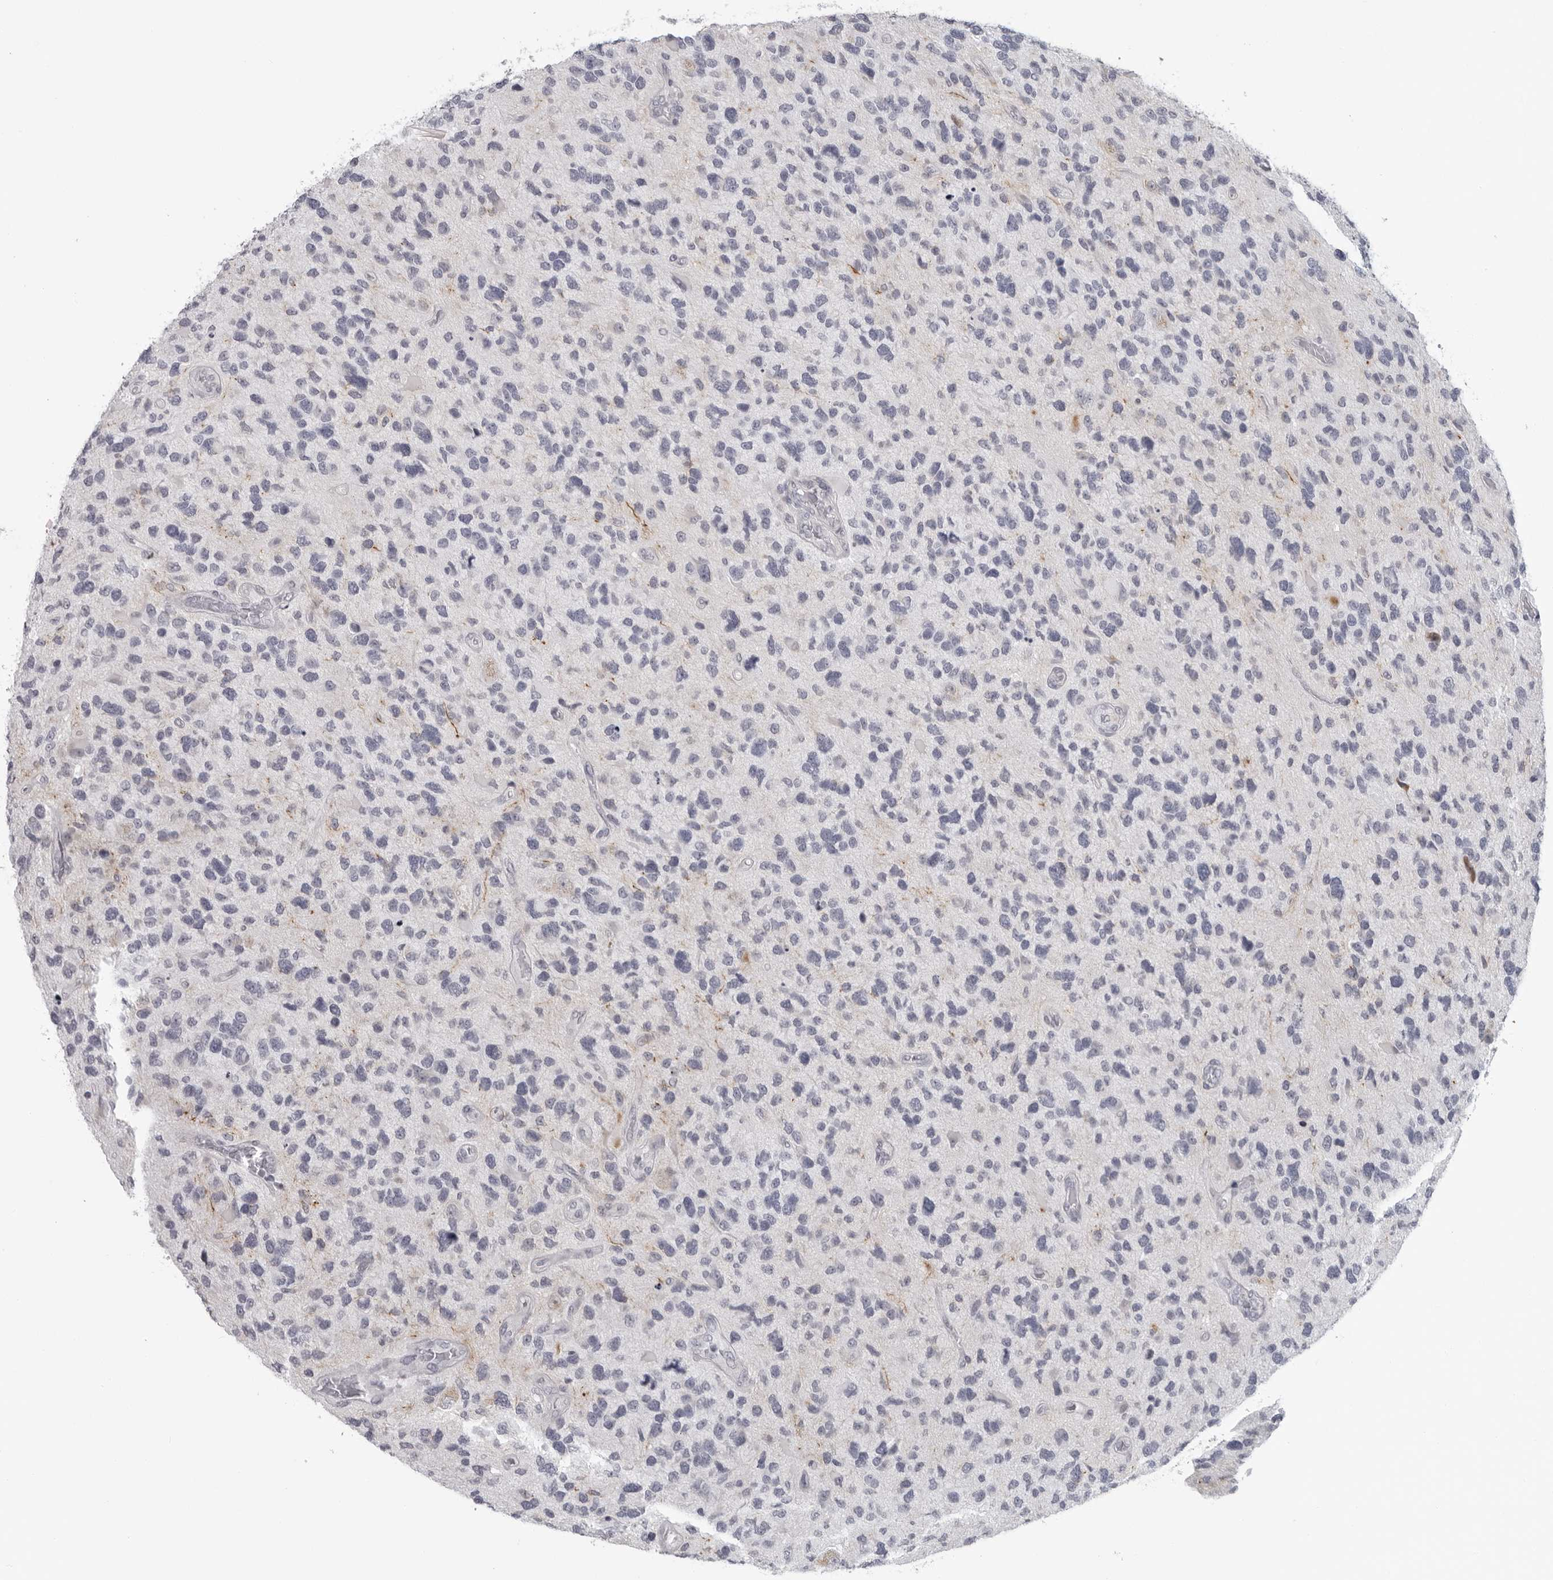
{"staining": {"intensity": "negative", "quantity": "none", "location": "none"}, "tissue": "glioma", "cell_type": "Tumor cells", "image_type": "cancer", "snomed": [{"axis": "morphology", "description": "Glioma, malignant, High grade"}, {"axis": "topography", "description": "Brain"}], "caption": "Tumor cells show no significant protein expression in glioma.", "gene": "OPLAH", "patient": {"sex": "female", "age": 58}}